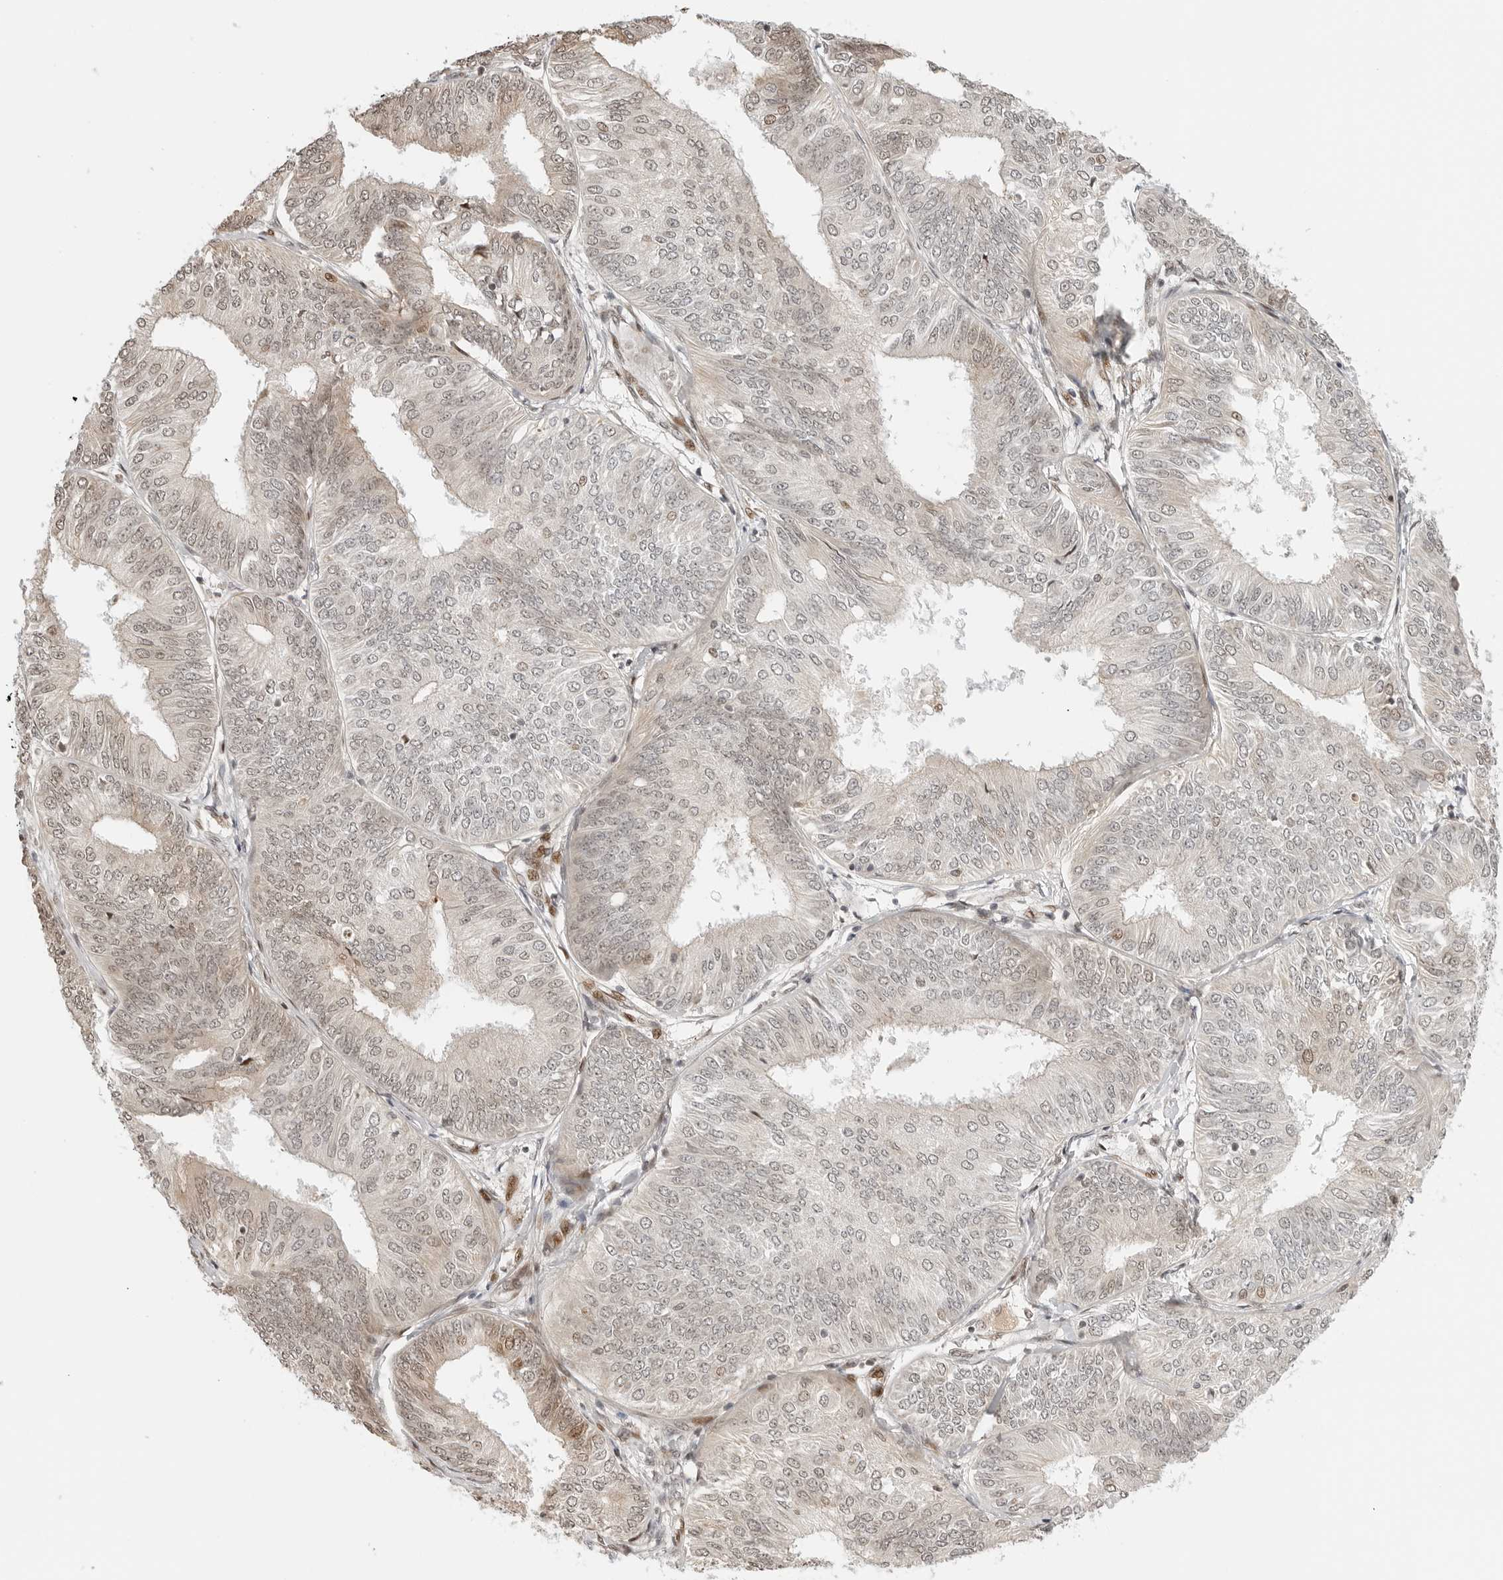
{"staining": {"intensity": "weak", "quantity": "25%-75%", "location": "cytoplasmic/membranous,nuclear"}, "tissue": "endometrial cancer", "cell_type": "Tumor cells", "image_type": "cancer", "snomed": [{"axis": "morphology", "description": "Adenocarcinoma, NOS"}, {"axis": "topography", "description": "Endometrium"}], "caption": "The photomicrograph shows a brown stain indicating the presence of a protein in the cytoplasmic/membranous and nuclear of tumor cells in endometrial cancer (adenocarcinoma).", "gene": "GEM", "patient": {"sex": "female", "age": 58}}